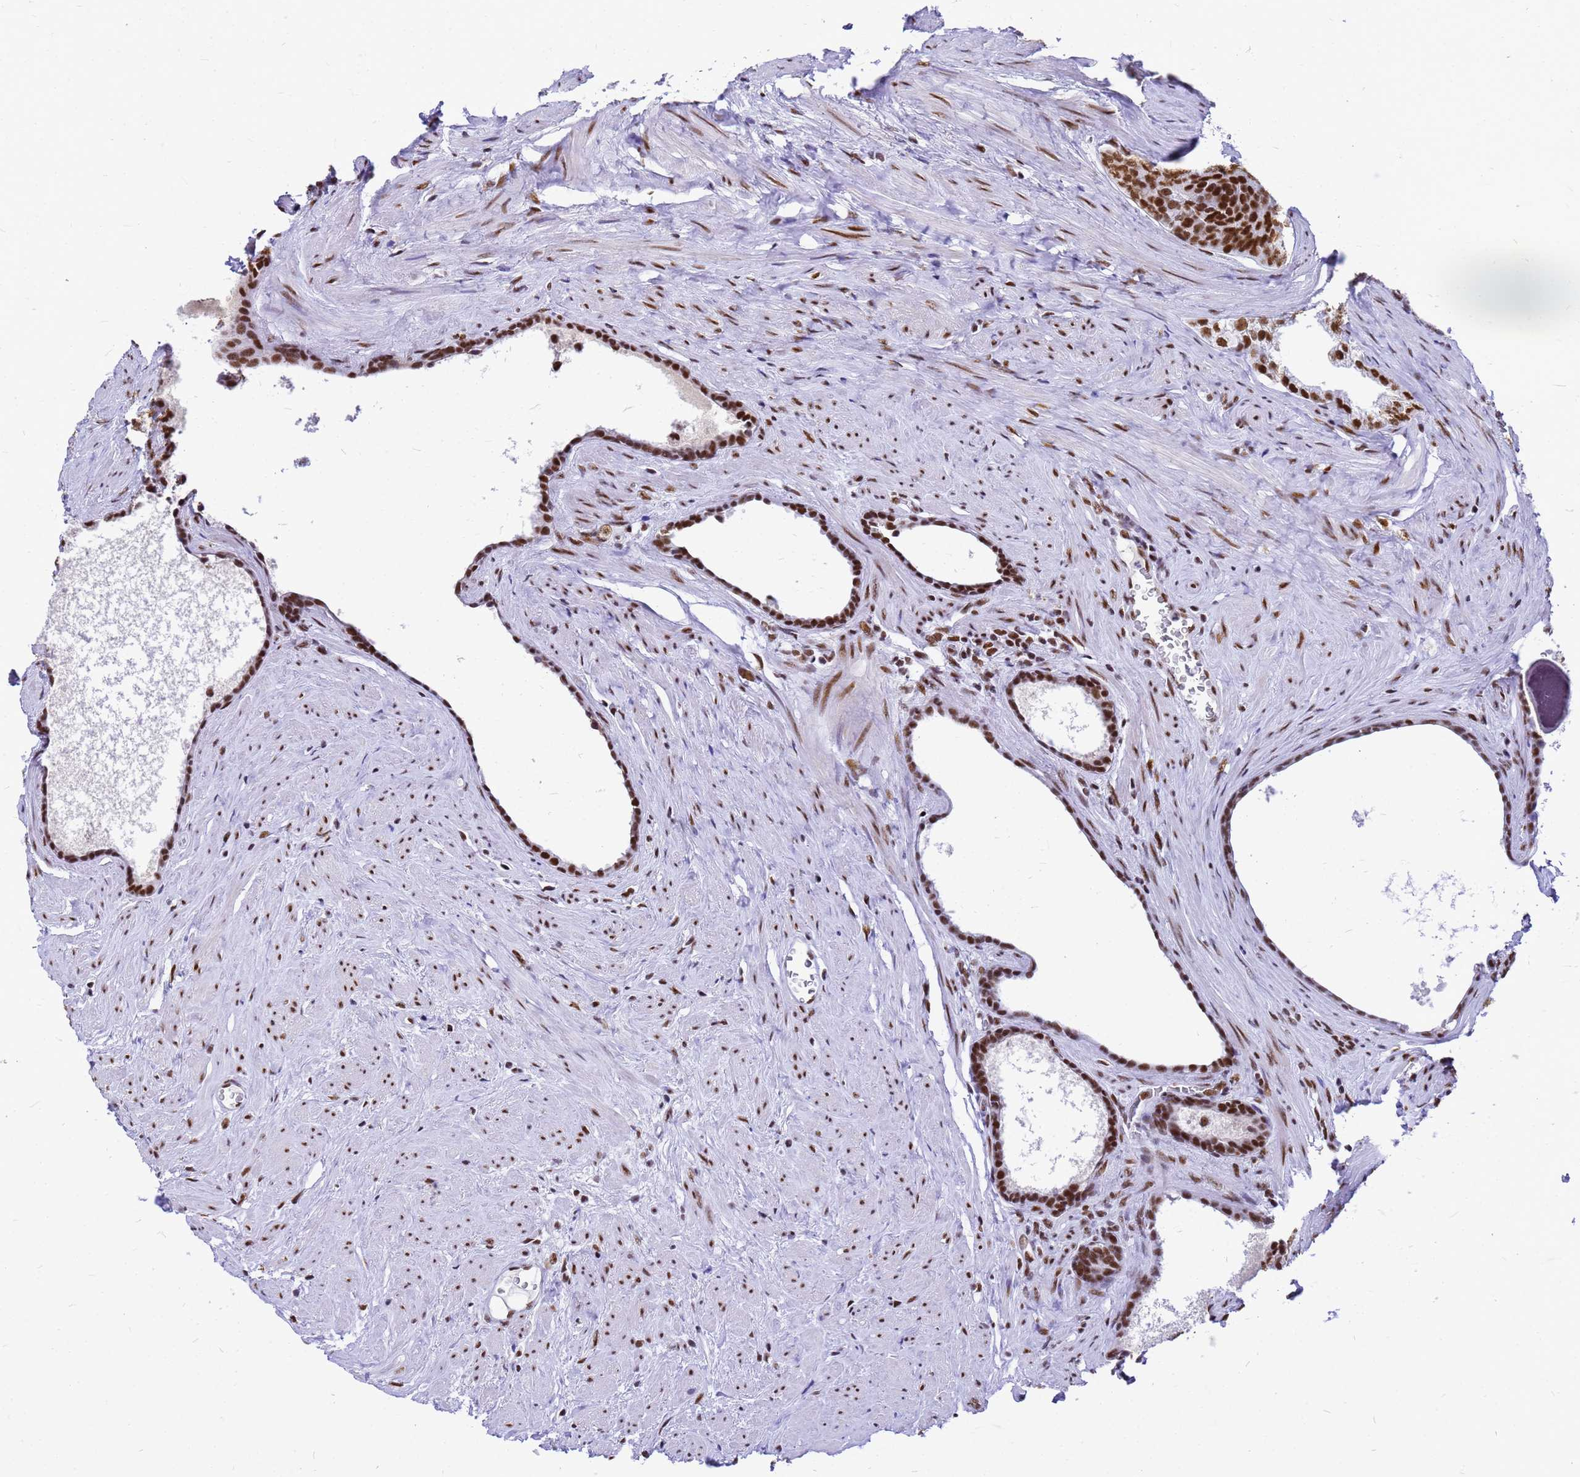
{"staining": {"intensity": "strong", "quantity": ">75%", "location": "nuclear"}, "tissue": "prostate cancer", "cell_type": "Tumor cells", "image_type": "cancer", "snomed": [{"axis": "morphology", "description": "Adenocarcinoma, Low grade"}, {"axis": "topography", "description": "Prostate"}], "caption": "An image of human prostate cancer (adenocarcinoma (low-grade)) stained for a protein exhibits strong nuclear brown staining in tumor cells. (Stains: DAB (3,3'-diaminobenzidine) in brown, nuclei in blue, Microscopy: brightfield microscopy at high magnification).", "gene": "SART3", "patient": {"sex": "male", "age": 71}}